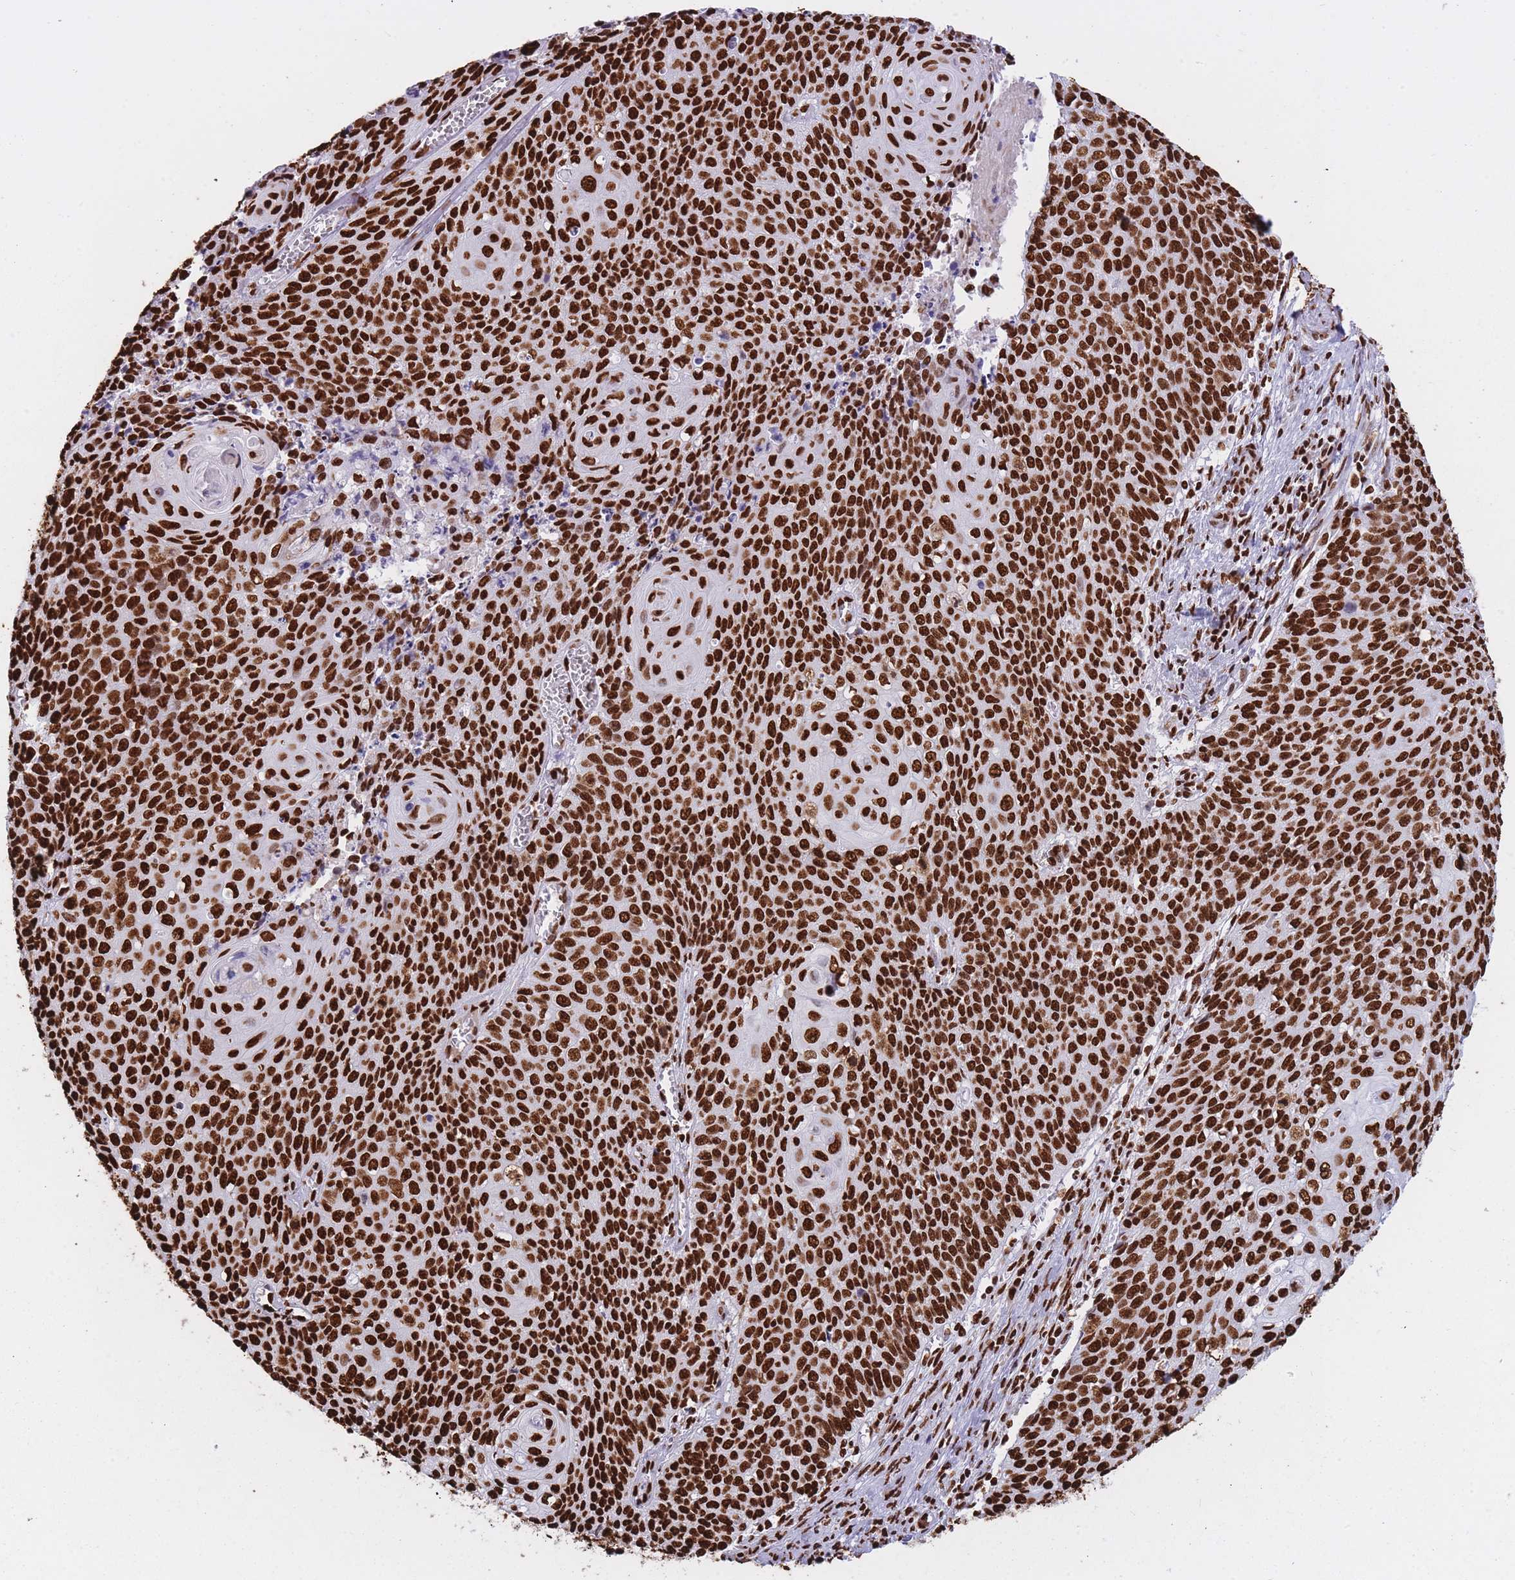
{"staining": {"intensity": "strong", "quantity": ">75%", "location": "nuclear"}, "tissue": "cervical cancer", "cell_type": "Tumor cells", "image_type": "cancer", "snomed": [{"axis": "morphology", "description": "Squamous cell carcinoma, NOS"}, {"axis": "topography", "description": "Cervix"}], "caption": "Brown immunohistochemical staining in human cervical cancer demonstrates strong nuclear expression in about >75% of tumor cells. The staining was performed using DAB, with brown indicating positive protein expression. Nuclei are stained blue with hematoxylin.", "gene": "HNRNPUL1", "patient": {"sex": "female", "age": 39}}